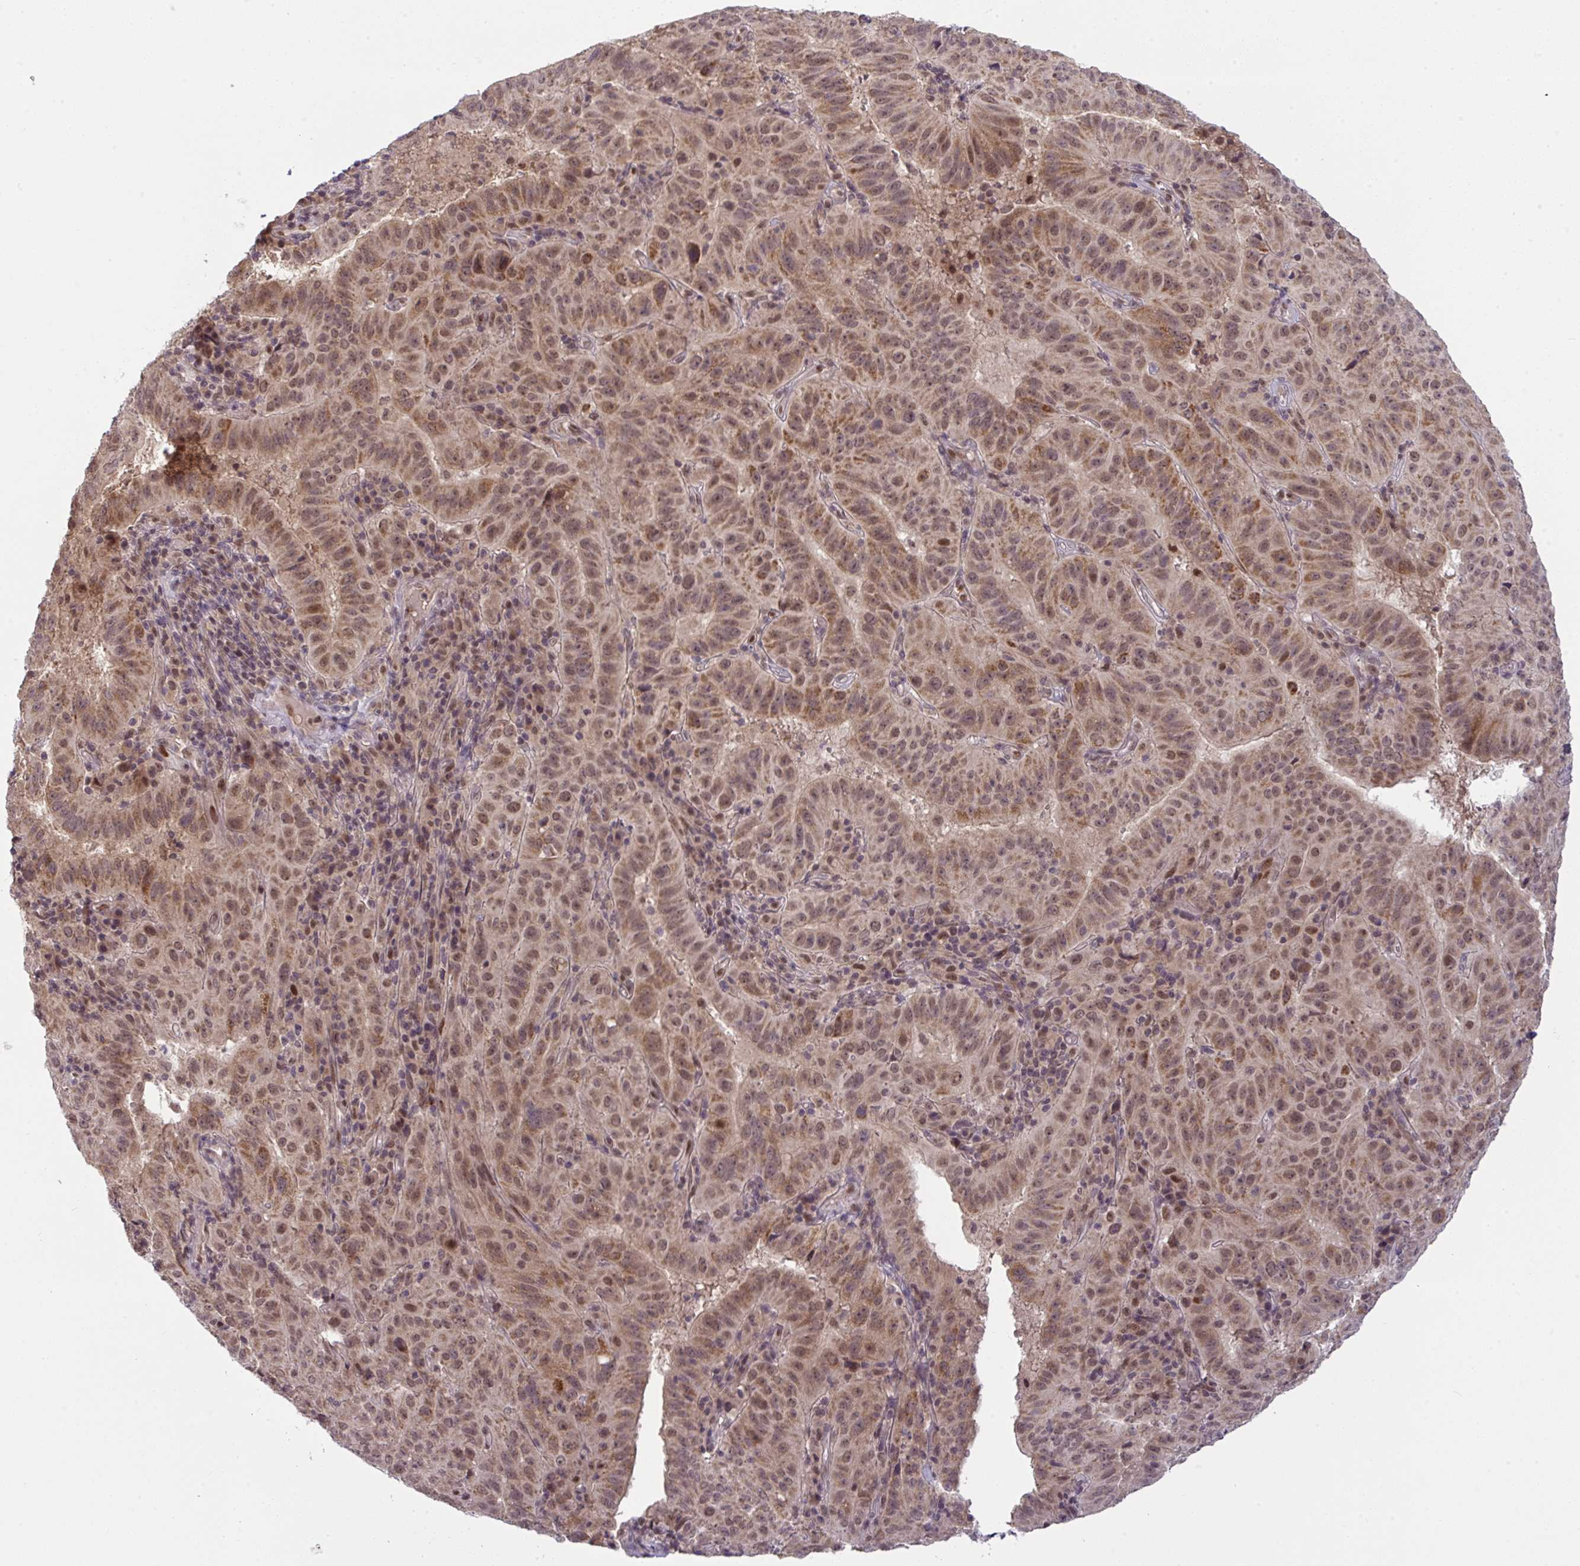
{"staining": {"intensity": "moderate", "quantity": ">75%", "location": "cytoplasmic/membranous,nuclear"}, "tissue": "pancreatic cancer", "cell_type": "Tumor cells", "image_type": "cancer", "snomed": [{"axis": "morphology", "description": "Adenocarcinoma, NOS"}, {"axis": "topography", "description": "Pancreas"}], "caption": "Pancreatic adenocarcinoma was stained to show a protein in brown. There is medium levels of moderate cytoplasmic/membranous and nuclear positivity in approximately >75% of tumor cells.", "gene": "KLF2", "patient": {"sex": "male", "age": 63}}